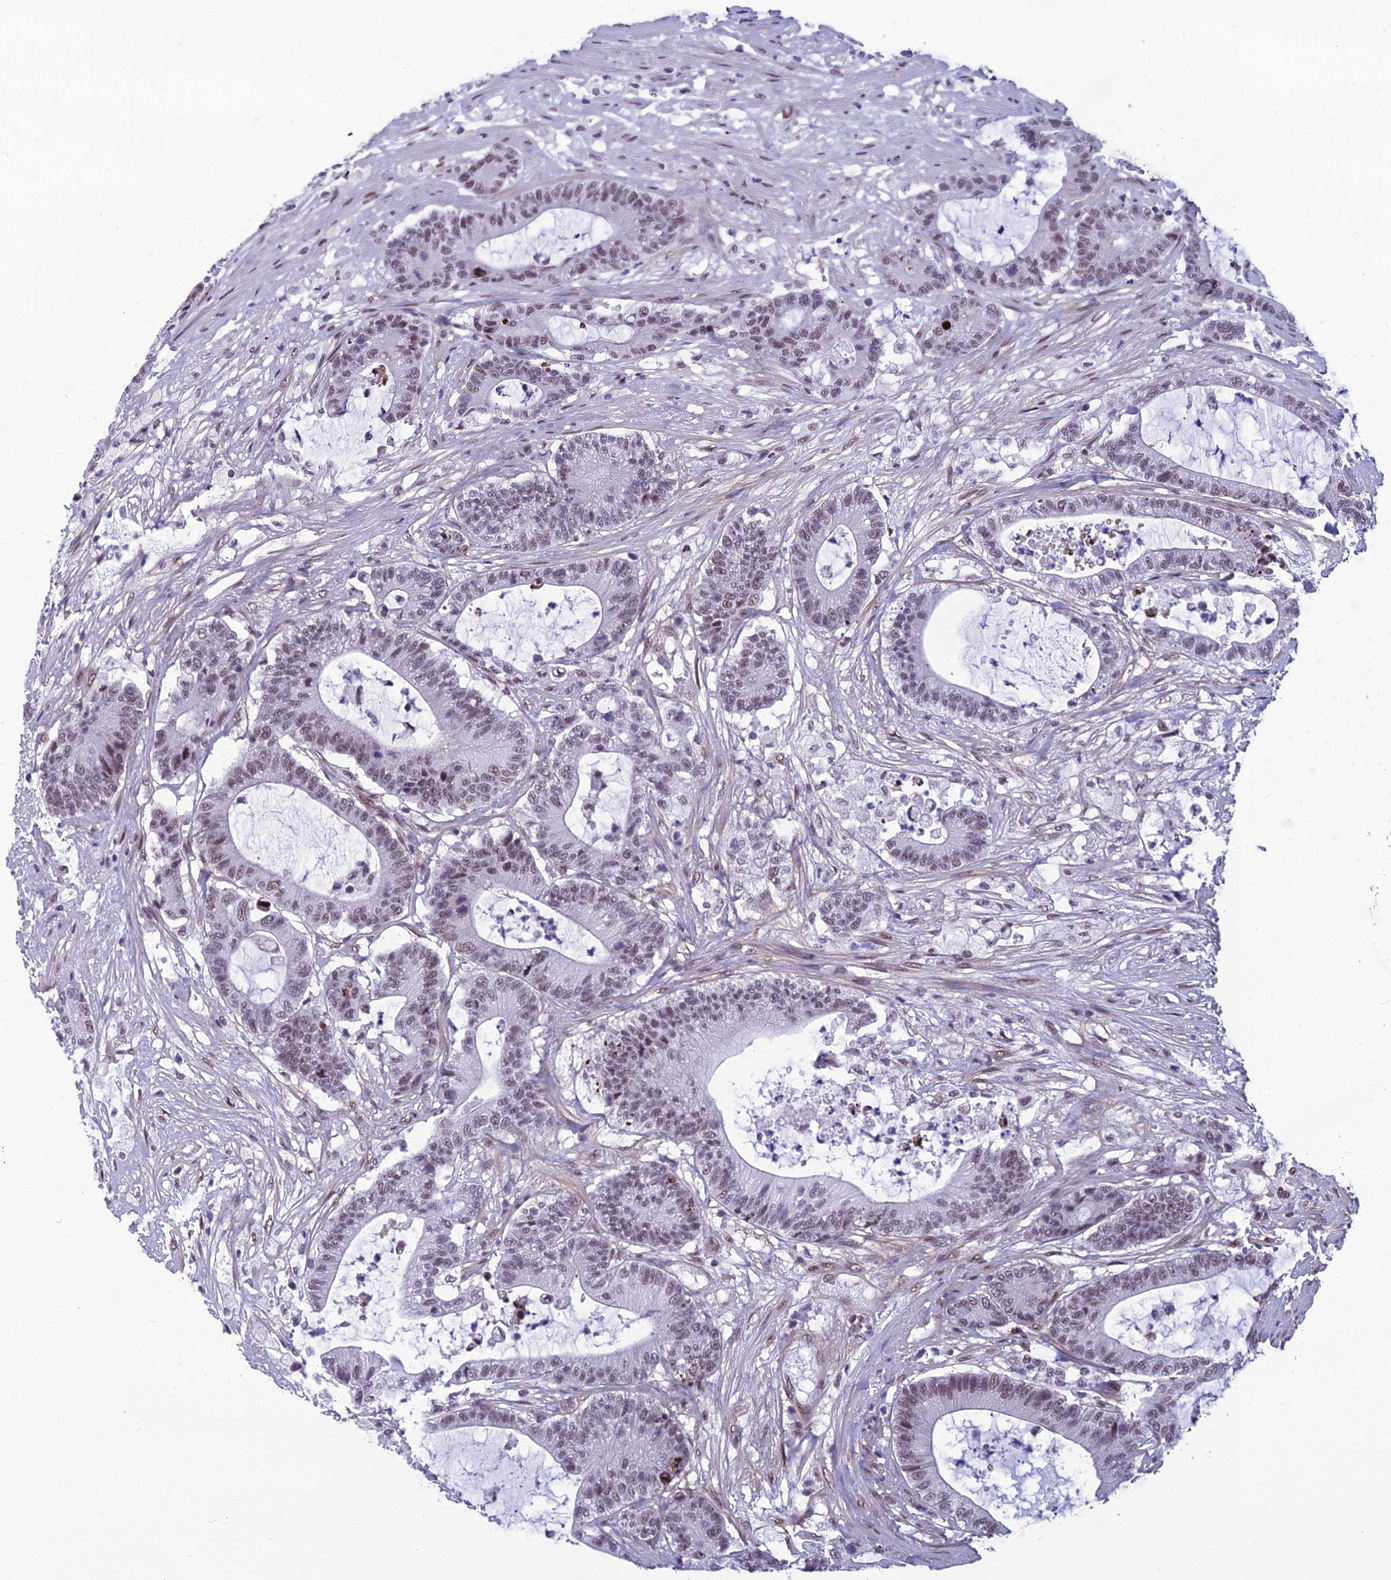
{"staining": {"intensity": "moderate", "quantity": "<25%", "location": "nuclear"}, "tissue": "colorectal cancer", "cell_type": "Tumor cells", "image_type": "cancer", "snomed": [{"axis": "morphology", "description": "Adenocarcinoma, NOS"}, {"axis": "topography", "description": "Colon"}], "caption": "Colorectal cancer (adenocarcinoma) stained for a protein displays moderate nuclear positivity in tumor cells.", "gene": "RSRC1", "patient": {"sex": "female", "age": 84}}